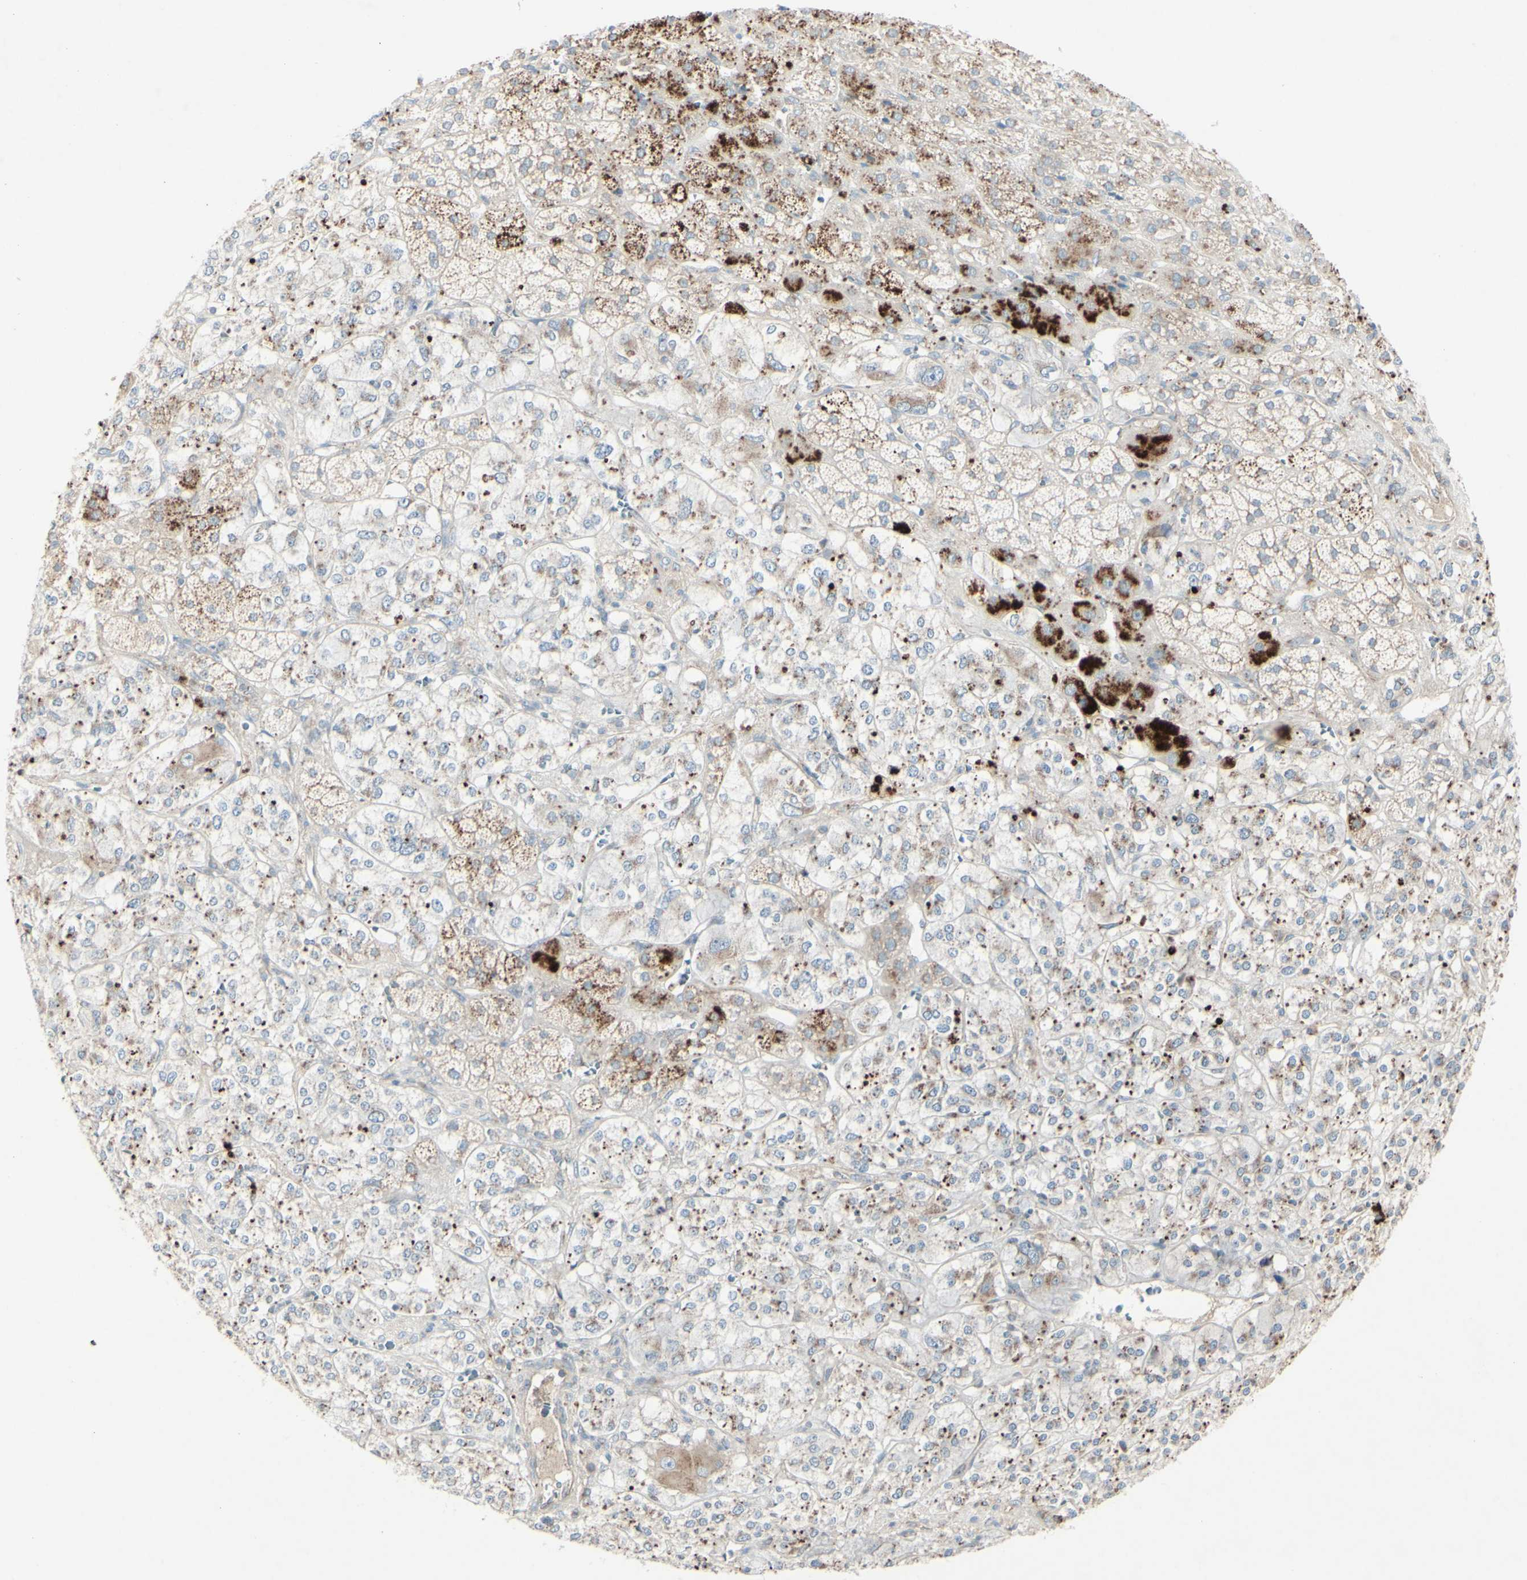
{"staining": {"intensity": "strong", "quantity": ">75%", "location": "cytoplasmic/membranous"}, "tissue": "adrenal gland", "cell_type": "Glandular cells", "image_type": "normal", "snomed": [{"axis": "morphology", "description": "Normal tissue, NOS"}, {"axis": "topography", "description": "Adrenal gland"}], "caption": "Adrenal gland stained with DAB immunohistochemistry (IHC) exhibits high levels of strong cytoplasmic/membranous expression in about >75% of glandular cells.", "gene": "MTM1", "patient": {"sex": "male", "age": 56}}